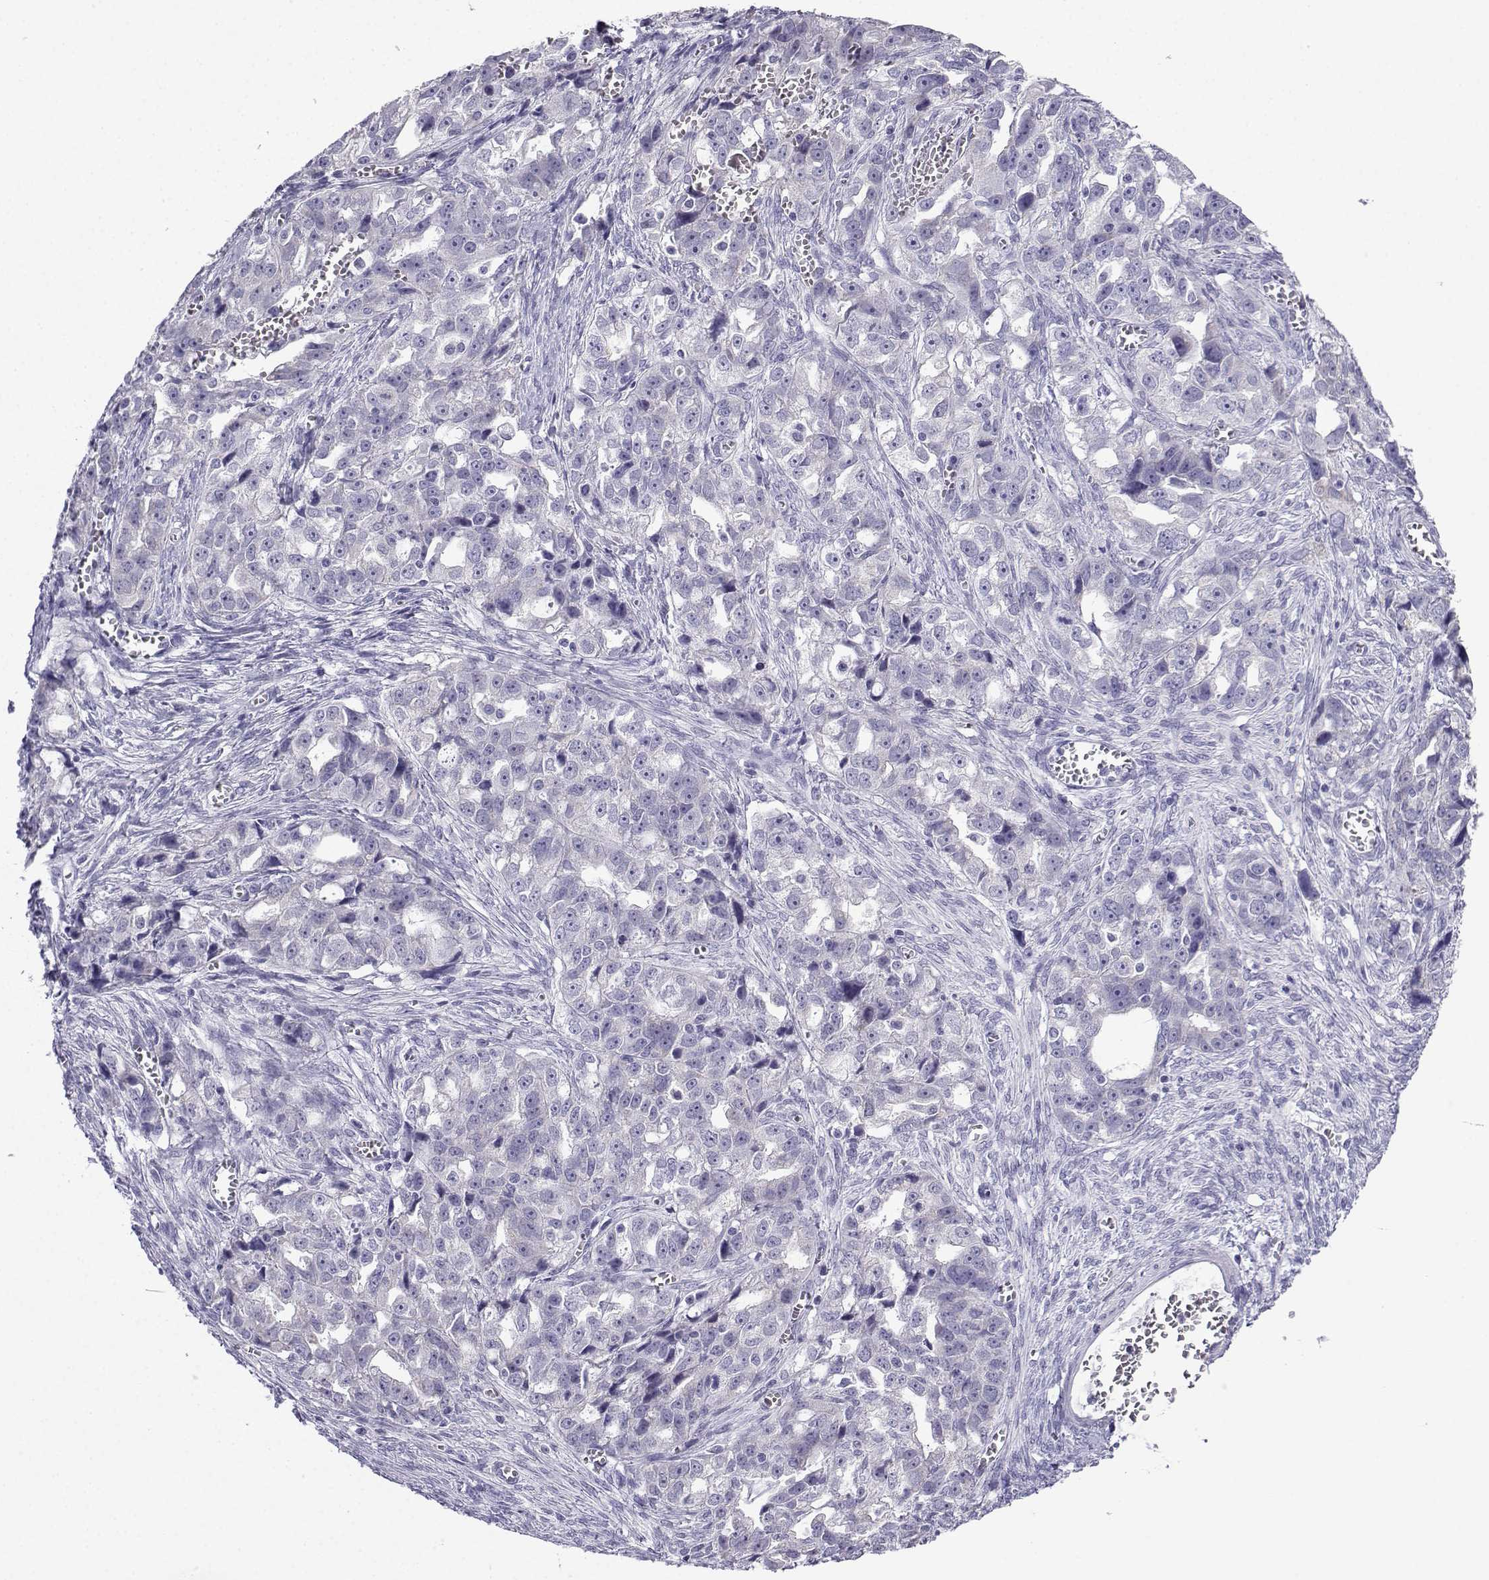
{"staining": {"intensity": "negative", "quantity": "none", "location": "none"}, "tissue": "ovarian cancer", "cell_type": "Tumor cells", "image_type": "cancer", "snomed": [{"axis": "morphology", "description": "Cystadenocarcinoma, serous, NOS"}, {"axis": "topography", "description": "Ovary"}], "caption": "The micrograph shows no significant expression in tumor cells of ovarian serous cystadenocarcinoma.", "gene": "ACRBP", "patient": {"sex": "female", "age": 51}}